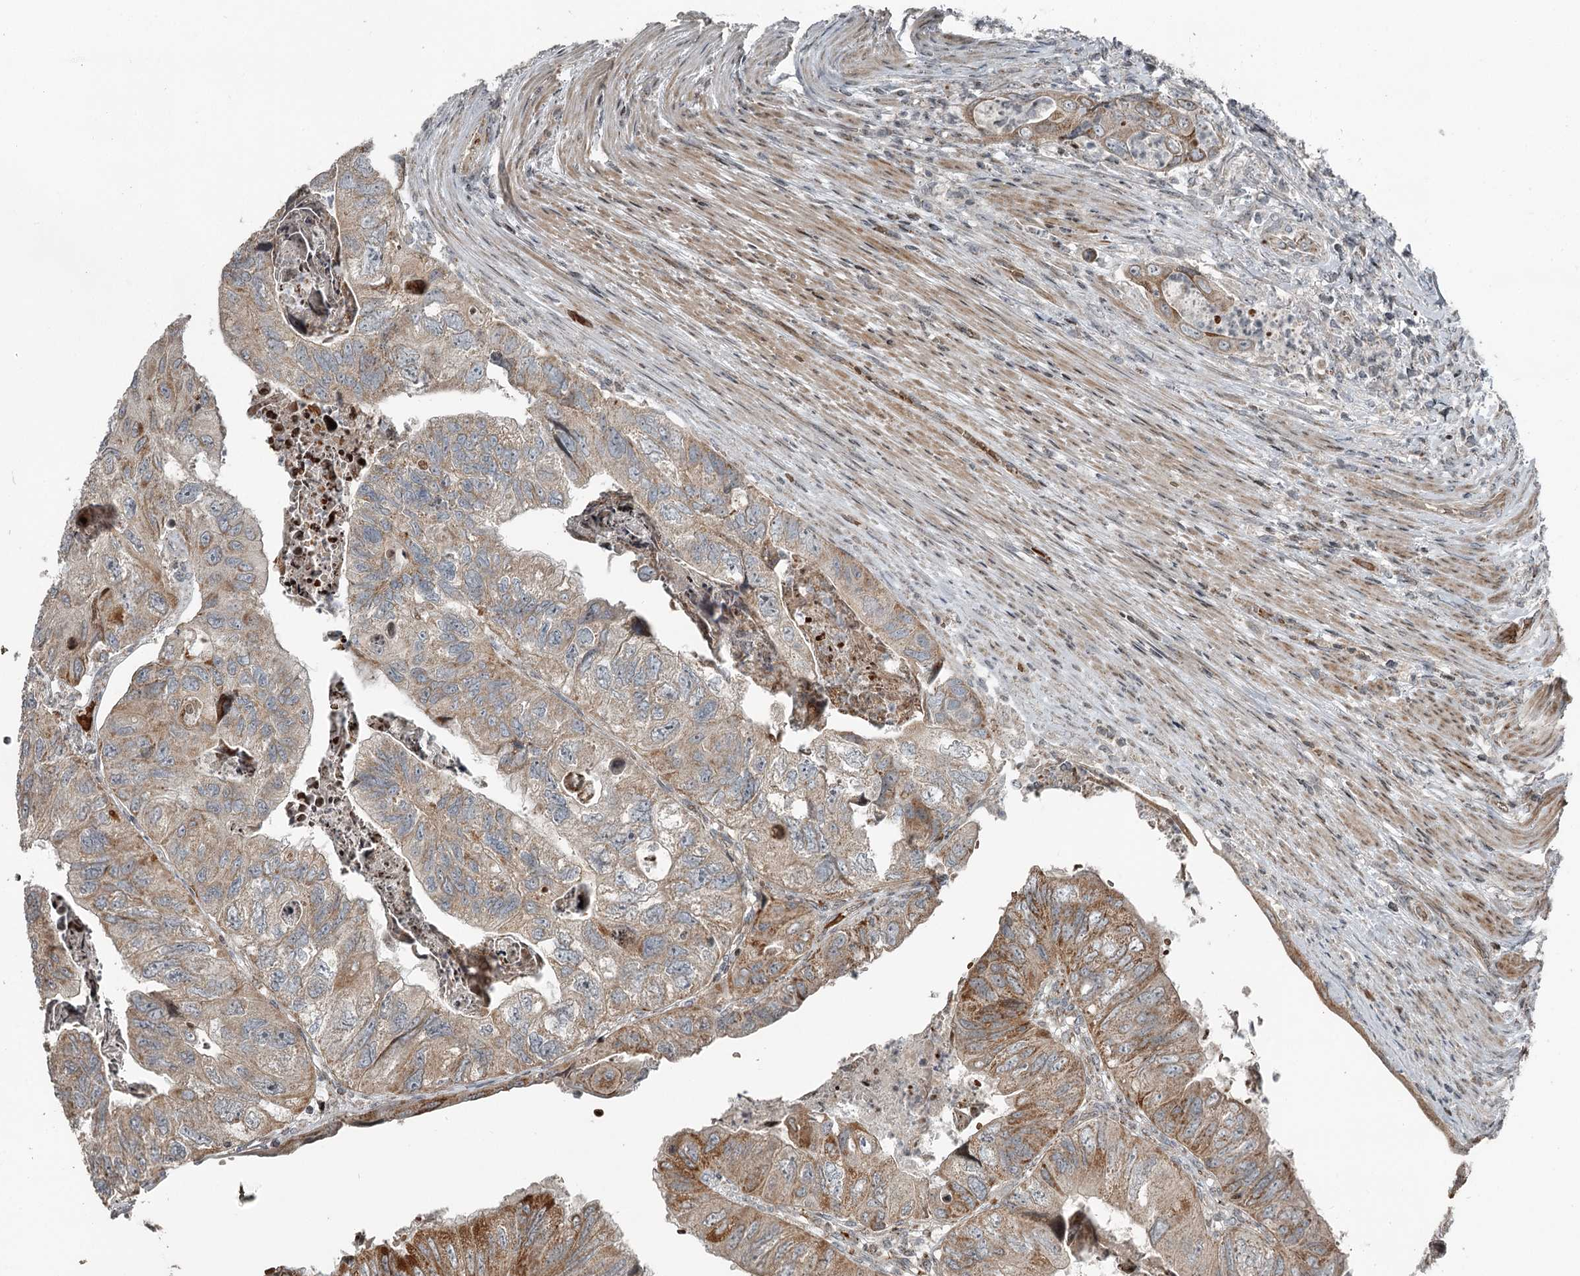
{"staining": {"intensity": "moderate", "quantity": ">75%", "location": "cytoplasmic/membranous"}, "tissue": "colorectal cancer", "cell_type": "Tumor cells", "image_type": "cancer", "snomed": [{"axis": "morphology", "description": "Adenocarcinoma, NOS"}, {"axis": "topography", "description": "Rectum"}], "caption": "Immunohistochemical staining of human colorectal cancer (adenocarcinoma) reveals moderate cytoplasmic/membranous protein staining in about >75% of tumor cells.", "gene": "RASSF8", "patient": {"sex": "male", "age": 63}}